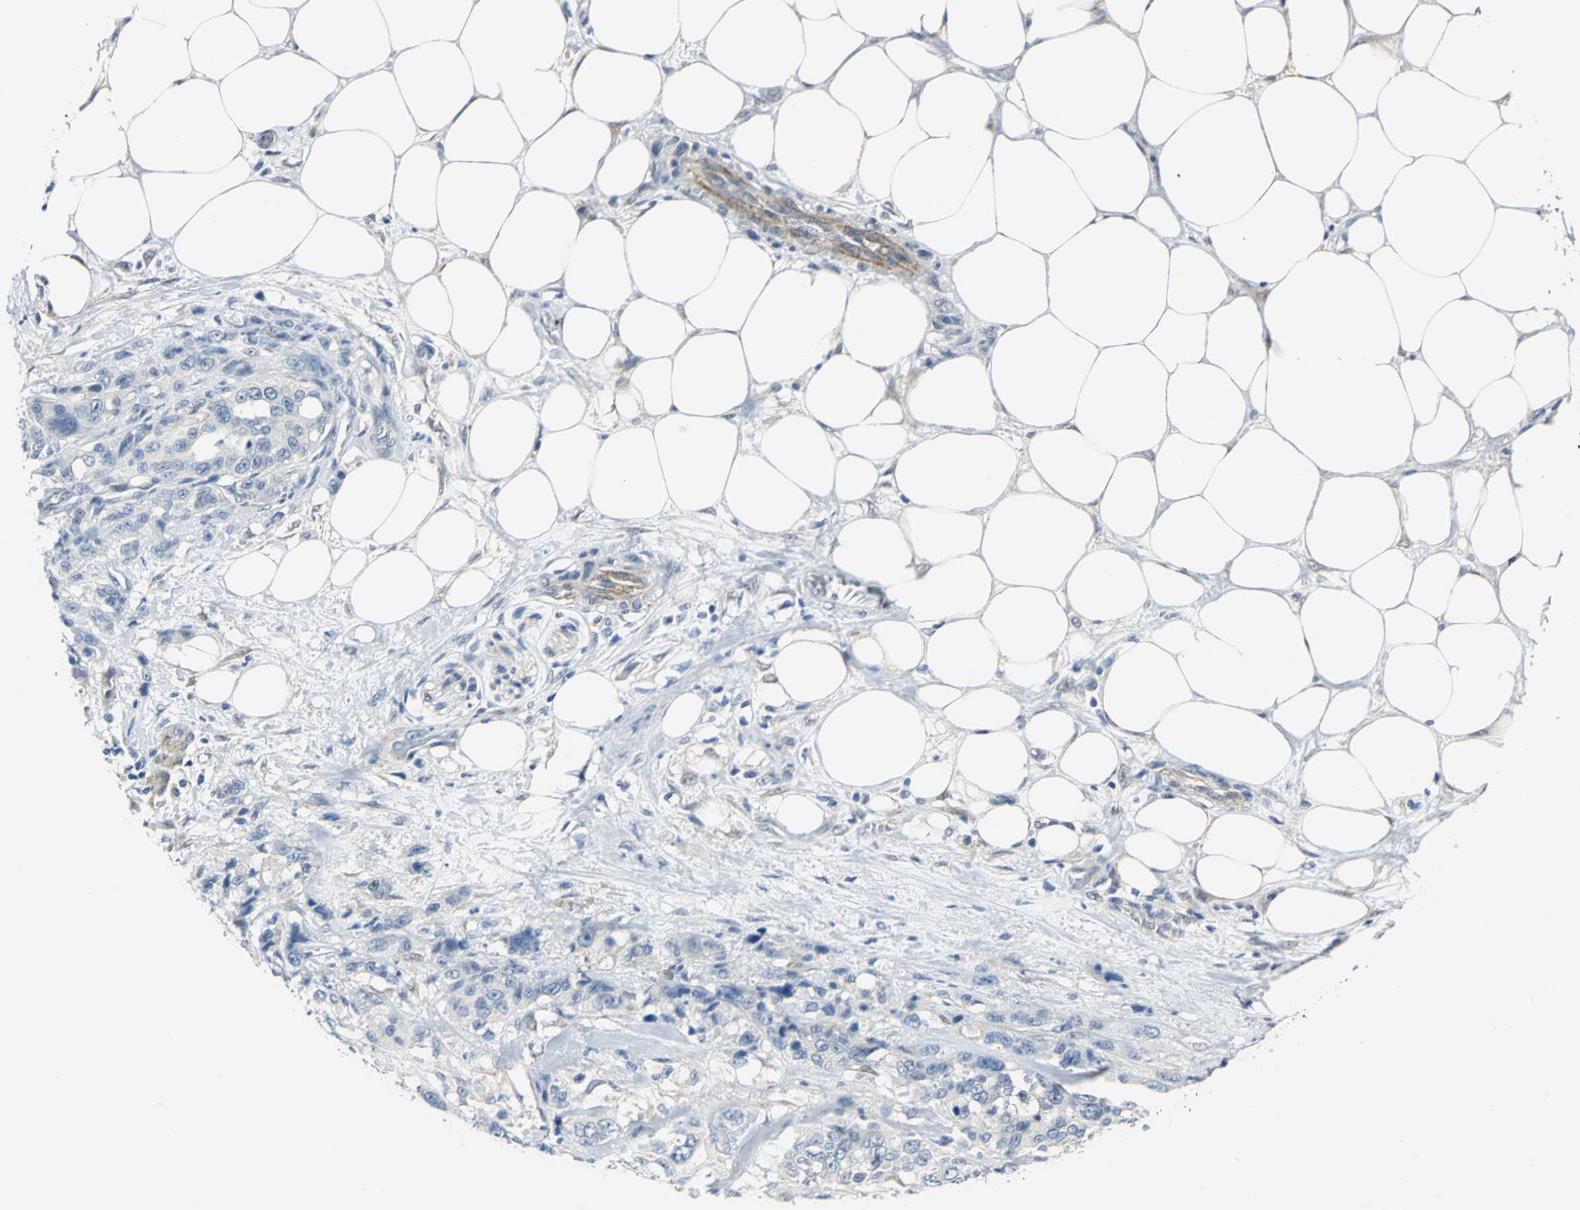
{"staining": {"intensity": "negative", "quantity": "none", "location": "none"}, "tissue": "pancreatic cancer", "cell_type": "Tumor cells", "image_type": "cancer", "snomed": [{"axis": "morphology", "description": "Adenocarcinoma, NOS"}, {"axis": "topography", "description": "Pancreas"}], "caption": "DAB immunohistochemical staining of pancreatic adenocarcinoma exhibits no significant expression in tumor cells.", "gene": "PGM3", "patient": {"sex": "male", "age": 46}}